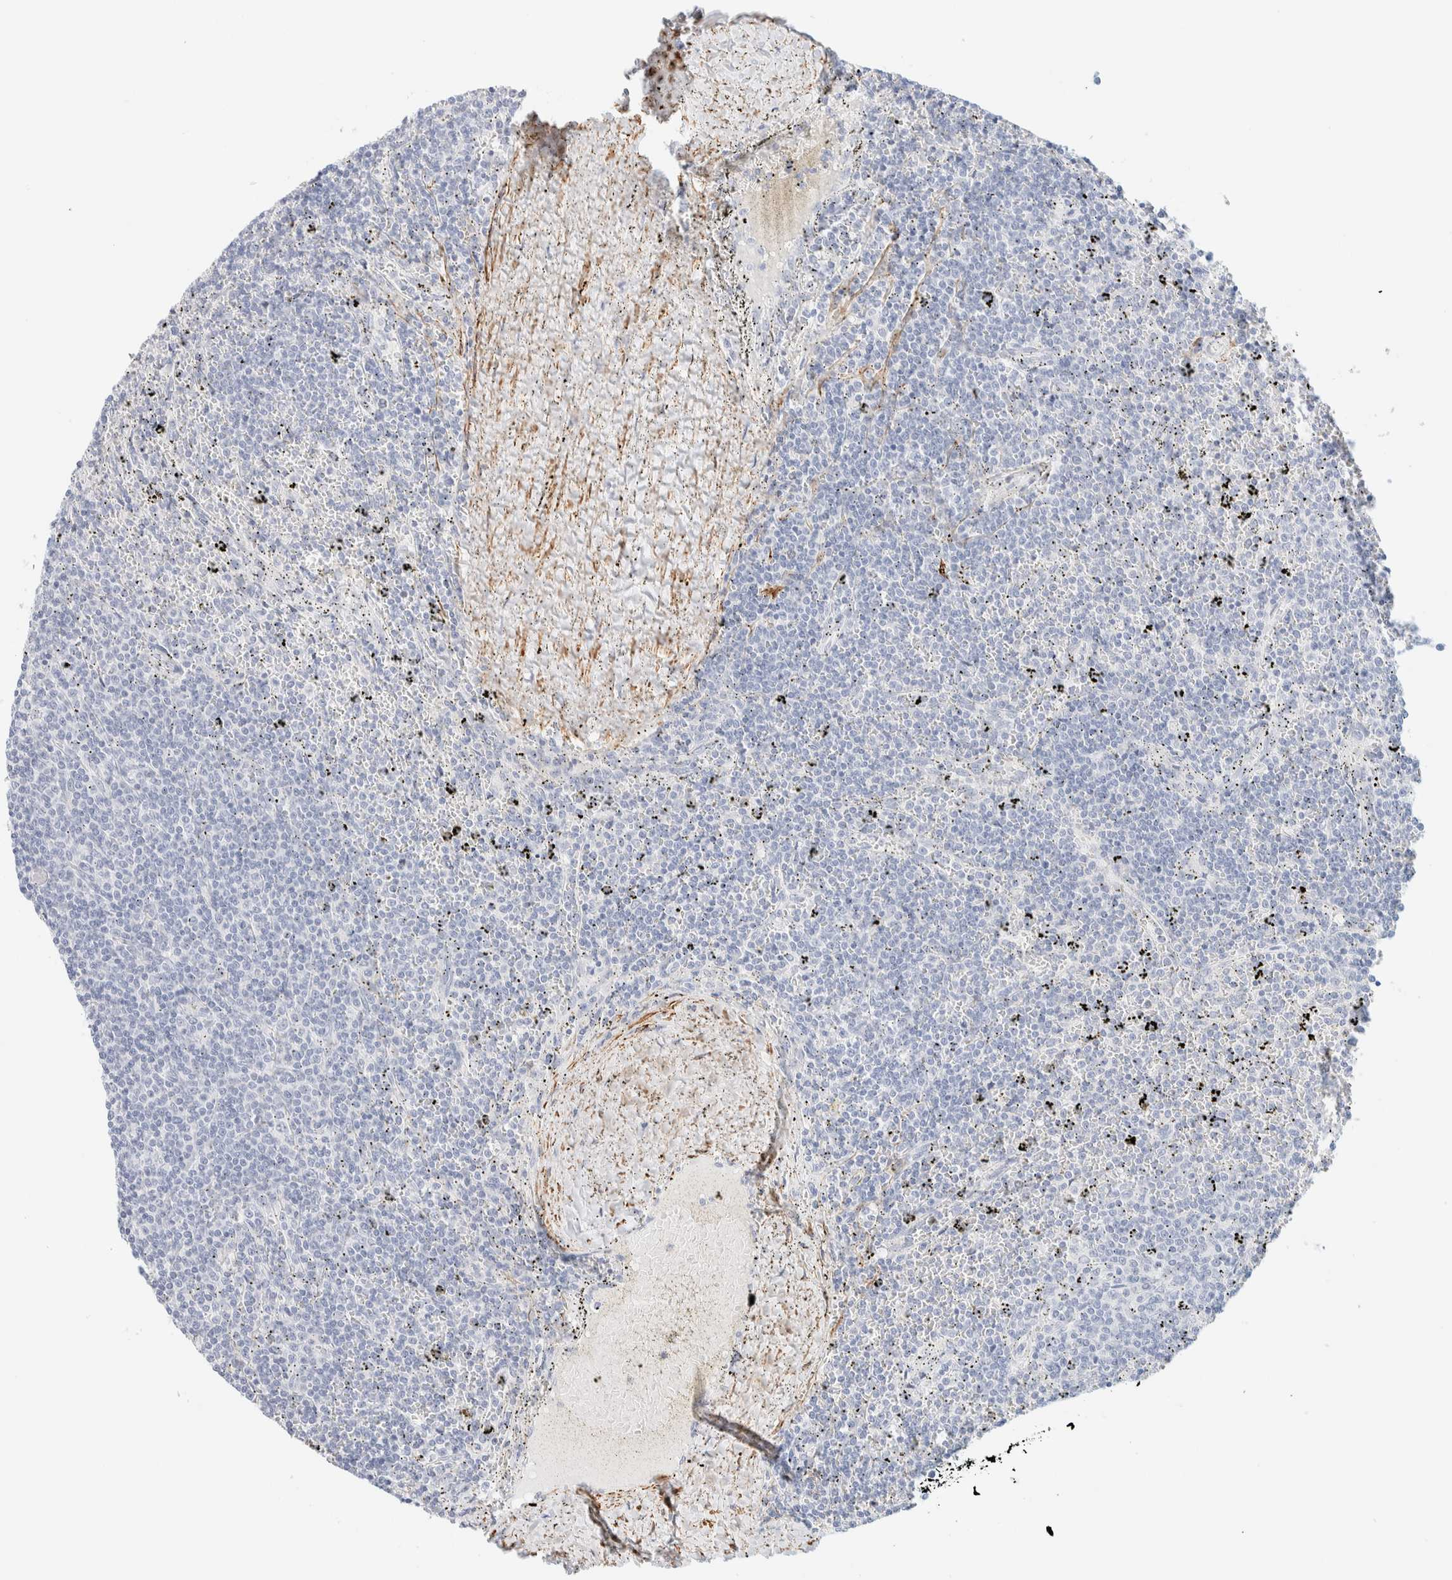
{"staining": {"intensity": "negative", "quantity": "none", "location": "none"}, "tissue": "lymphoma", "cell_type": "Tumor cells", "image_type": "cancer", "snomed": [{"axis": "morphology", "description": "Malignant lymphoma, non-Hodgkin's type, Low grade"}, {"axis": "topography", "description": "Spleen"}], "caption": "Image shows no significant protein staining in tumor cells of lymphoma. (Stains: DAB (3,3'-diaminobenzidine) immunohistochemistry (IHC) with hematoxylin counter stain, Microscopy: brightfield microscopy at high magnification).", "gene": "AFMID", "patient": {"sex": "female", "age": 50}}